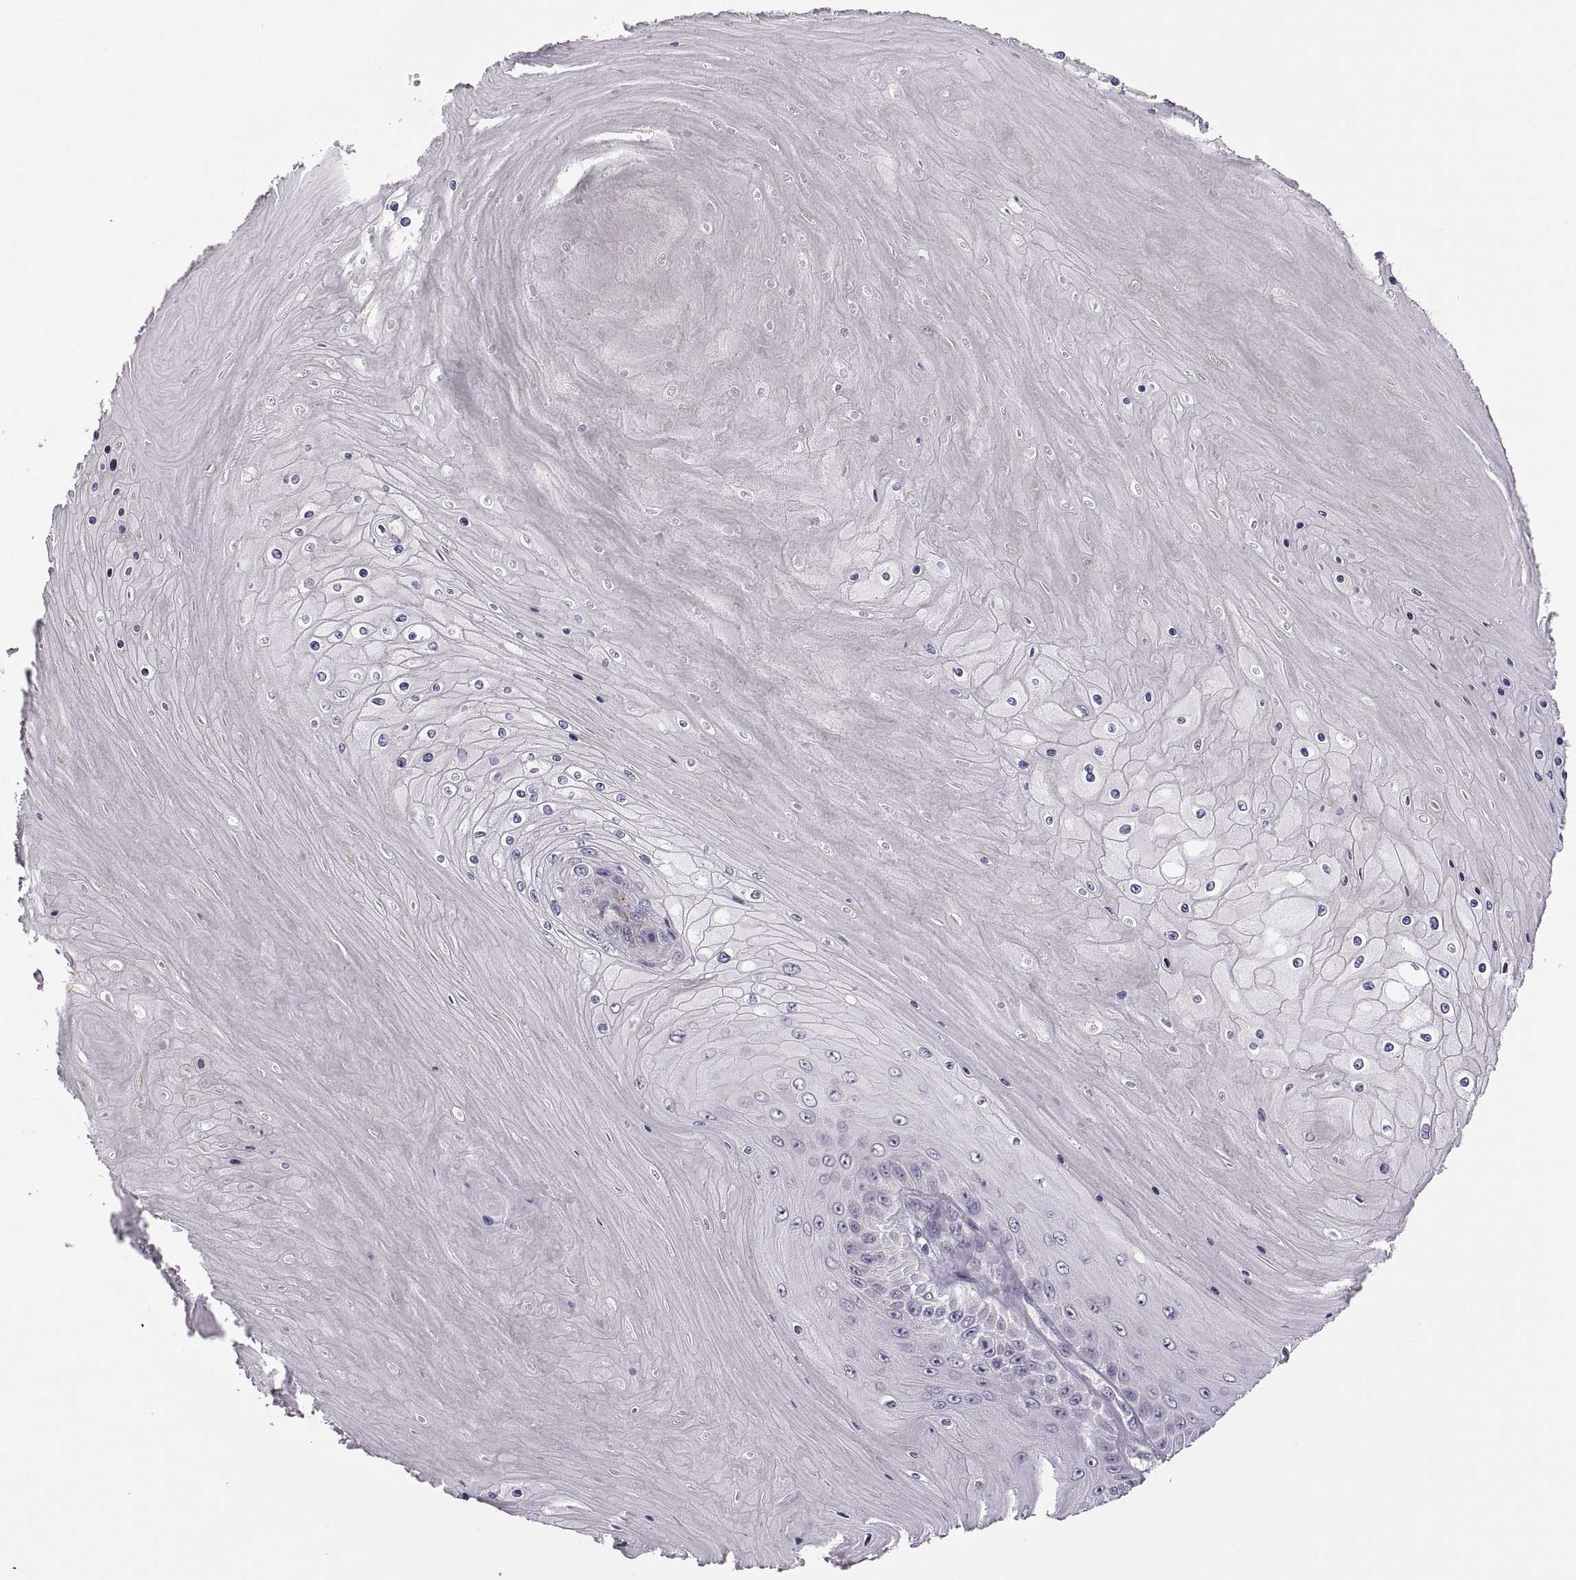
{"staining": {"intensity": "negative", "quantity": "none", "location": "none"}, "tissue": "skin cancer", "cell_type": "Tumor cells", "image_type": "cancer", "snomed": [{"axis": "morphology", "description": "Squamous cell carcinoma, NOS"}, {"axis": "topography", "description": "Skin"}], "caption": "Human skin squamous cell carcinoma stained for a protein using immunohistochemistry (IHC) reveals no expression in tumor cells.", "gene": "ADH6", "patient": {"sex": "male", "age": 62}}